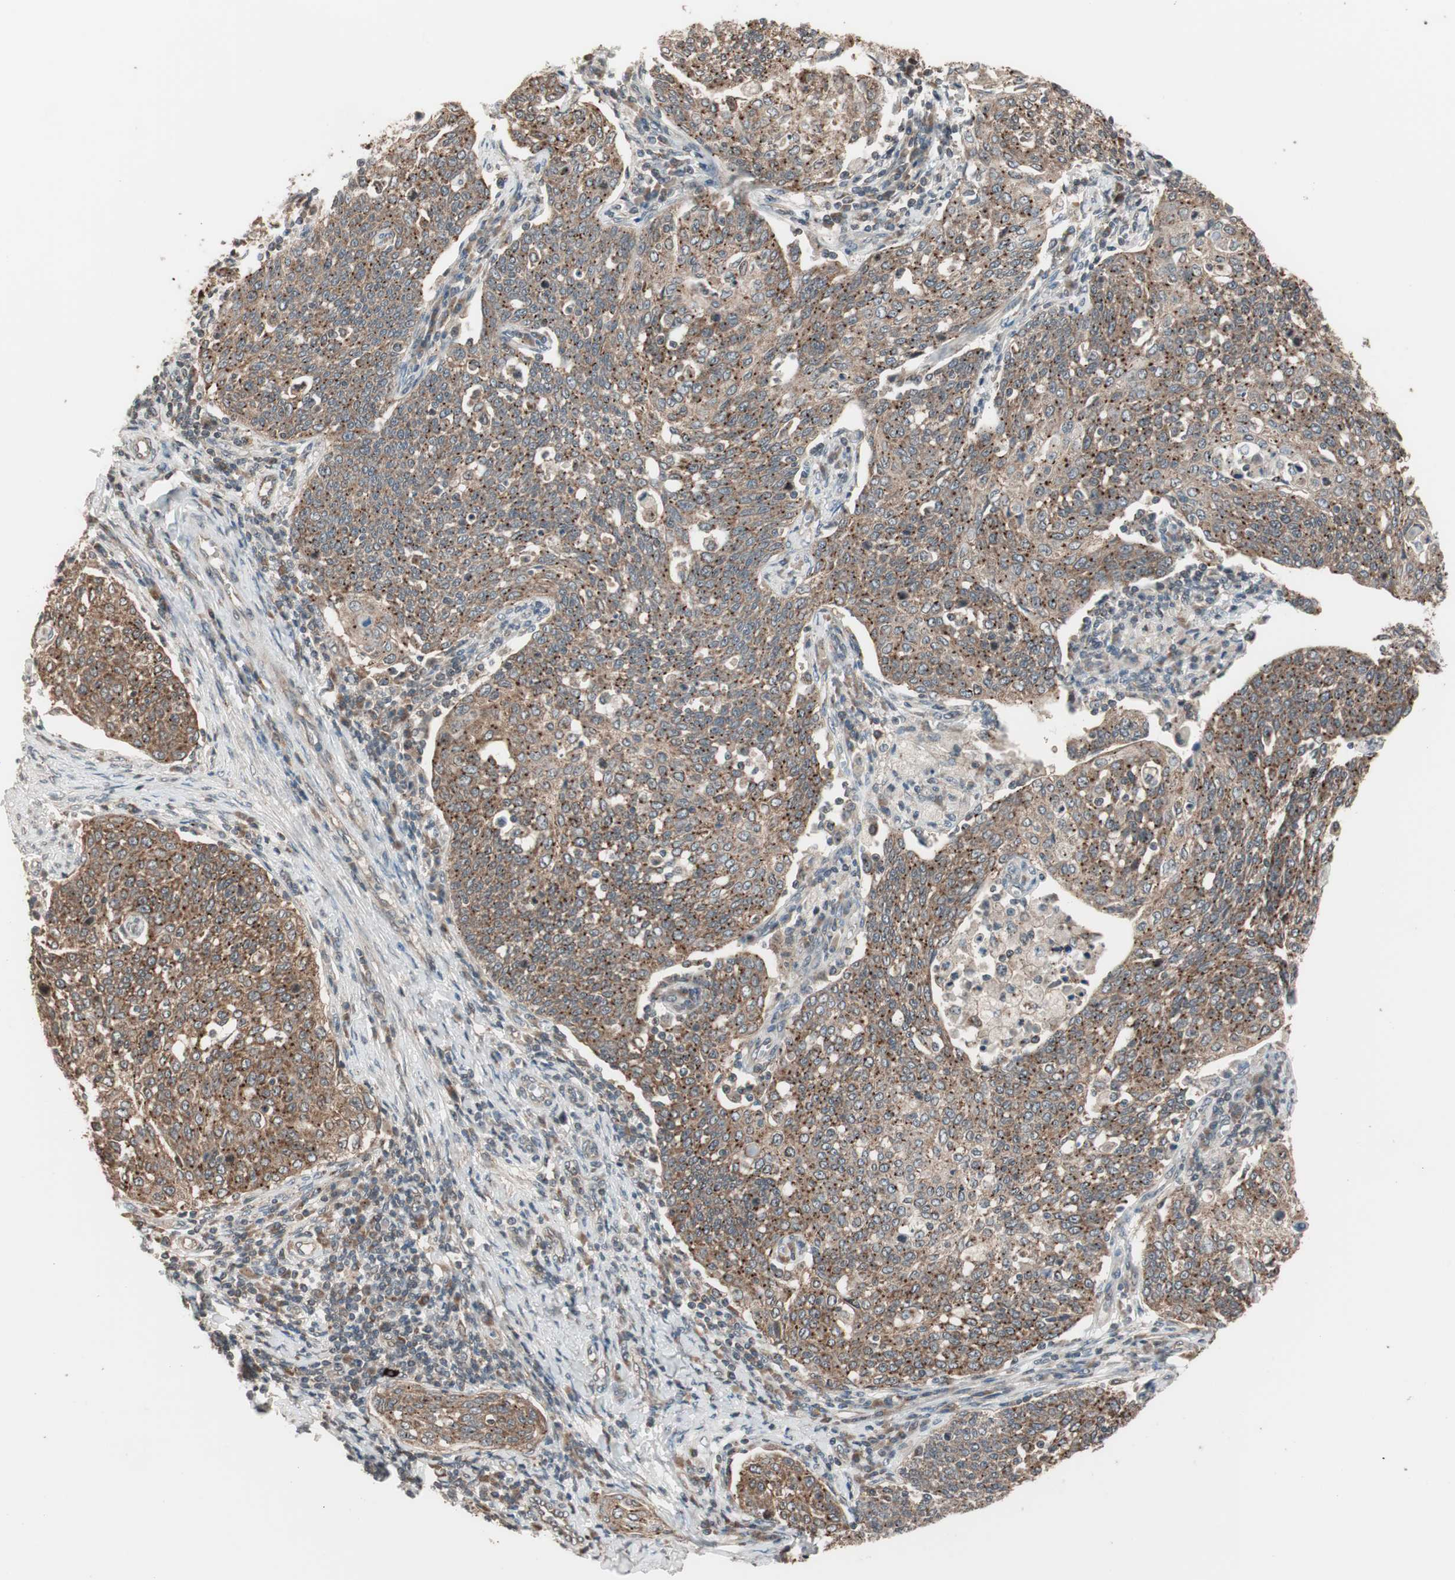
{"staining": {"intensity": "moderate", "quantity": ">75%", "location": "cytoplasmic/membranous"}, "tissue": "cervical cancer", "cell_type": "Tumor cells", "image_type": "cancer", "snomed": [{"axis": "morphology", "description": "Squamous cell carcinoma, NOS"}, {"axis": "topography", "description": "Cervix"}], "caption": "This is a histology image of immunohistochemistry (IHC) staining of squamous cell carcinoma (cervical), which shows moderate staining in the cytoplasmic/membranous of tumor cells.", "gene": "FBXO5", "patient": {"sex": "female", "age": 34}}